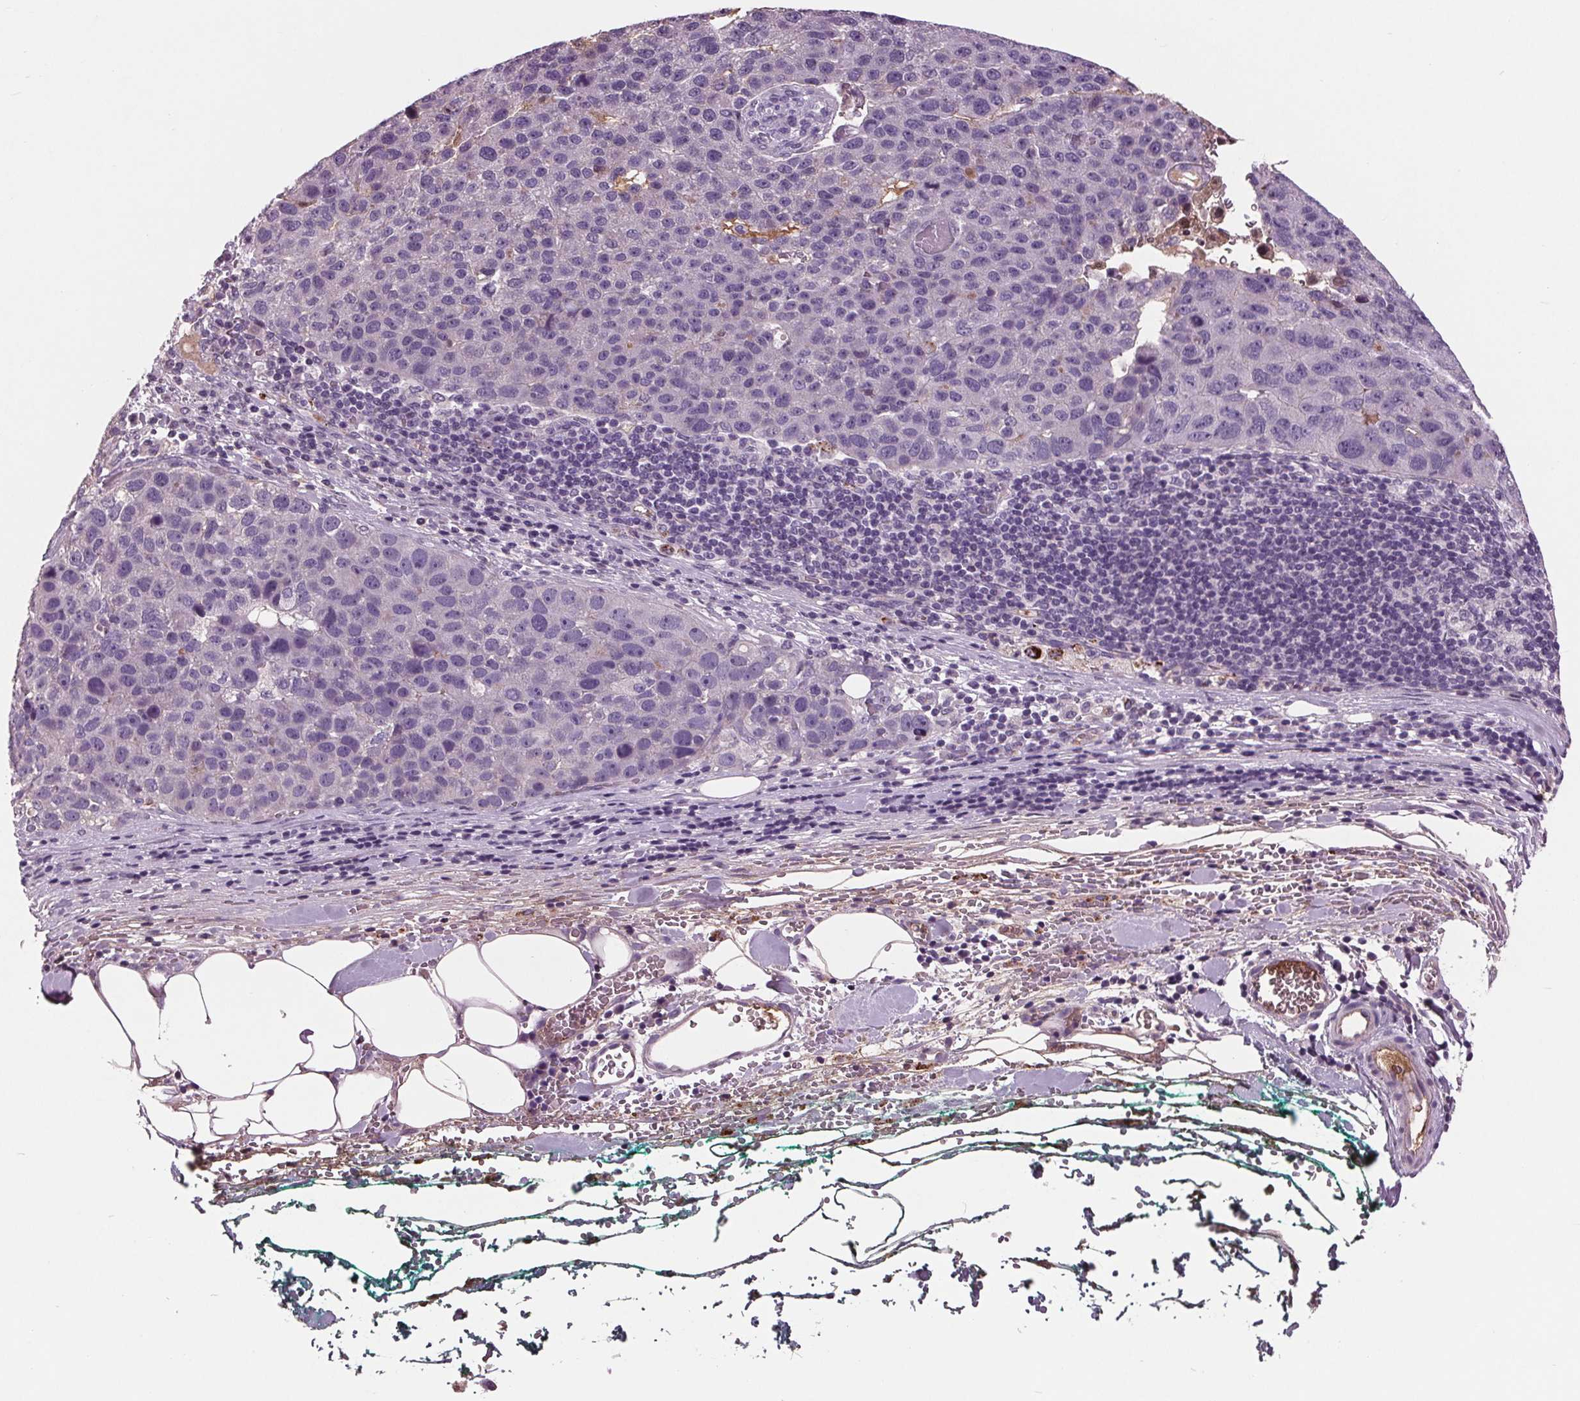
{"staining": {"intensity": "negative", "quantity": "none", "location": "none"}, "tissue": "pancreatic cancer", "cell_type": "Tumor cells", "image_type": "cancer", "snomed": [{"axis": "morphology", "description": "Adenocarcinoma, NOS"}, {"axis": "topography", "description": "Pancreas"}], "caption": "An image of human pancreatic cancer is negative for staining in tumor cells. (Brightfield microscopy of DAB immunohistochemistry (IHC) at high magnification).", "gene": "C6", "patient": {"sex": "female", "age": 61}}